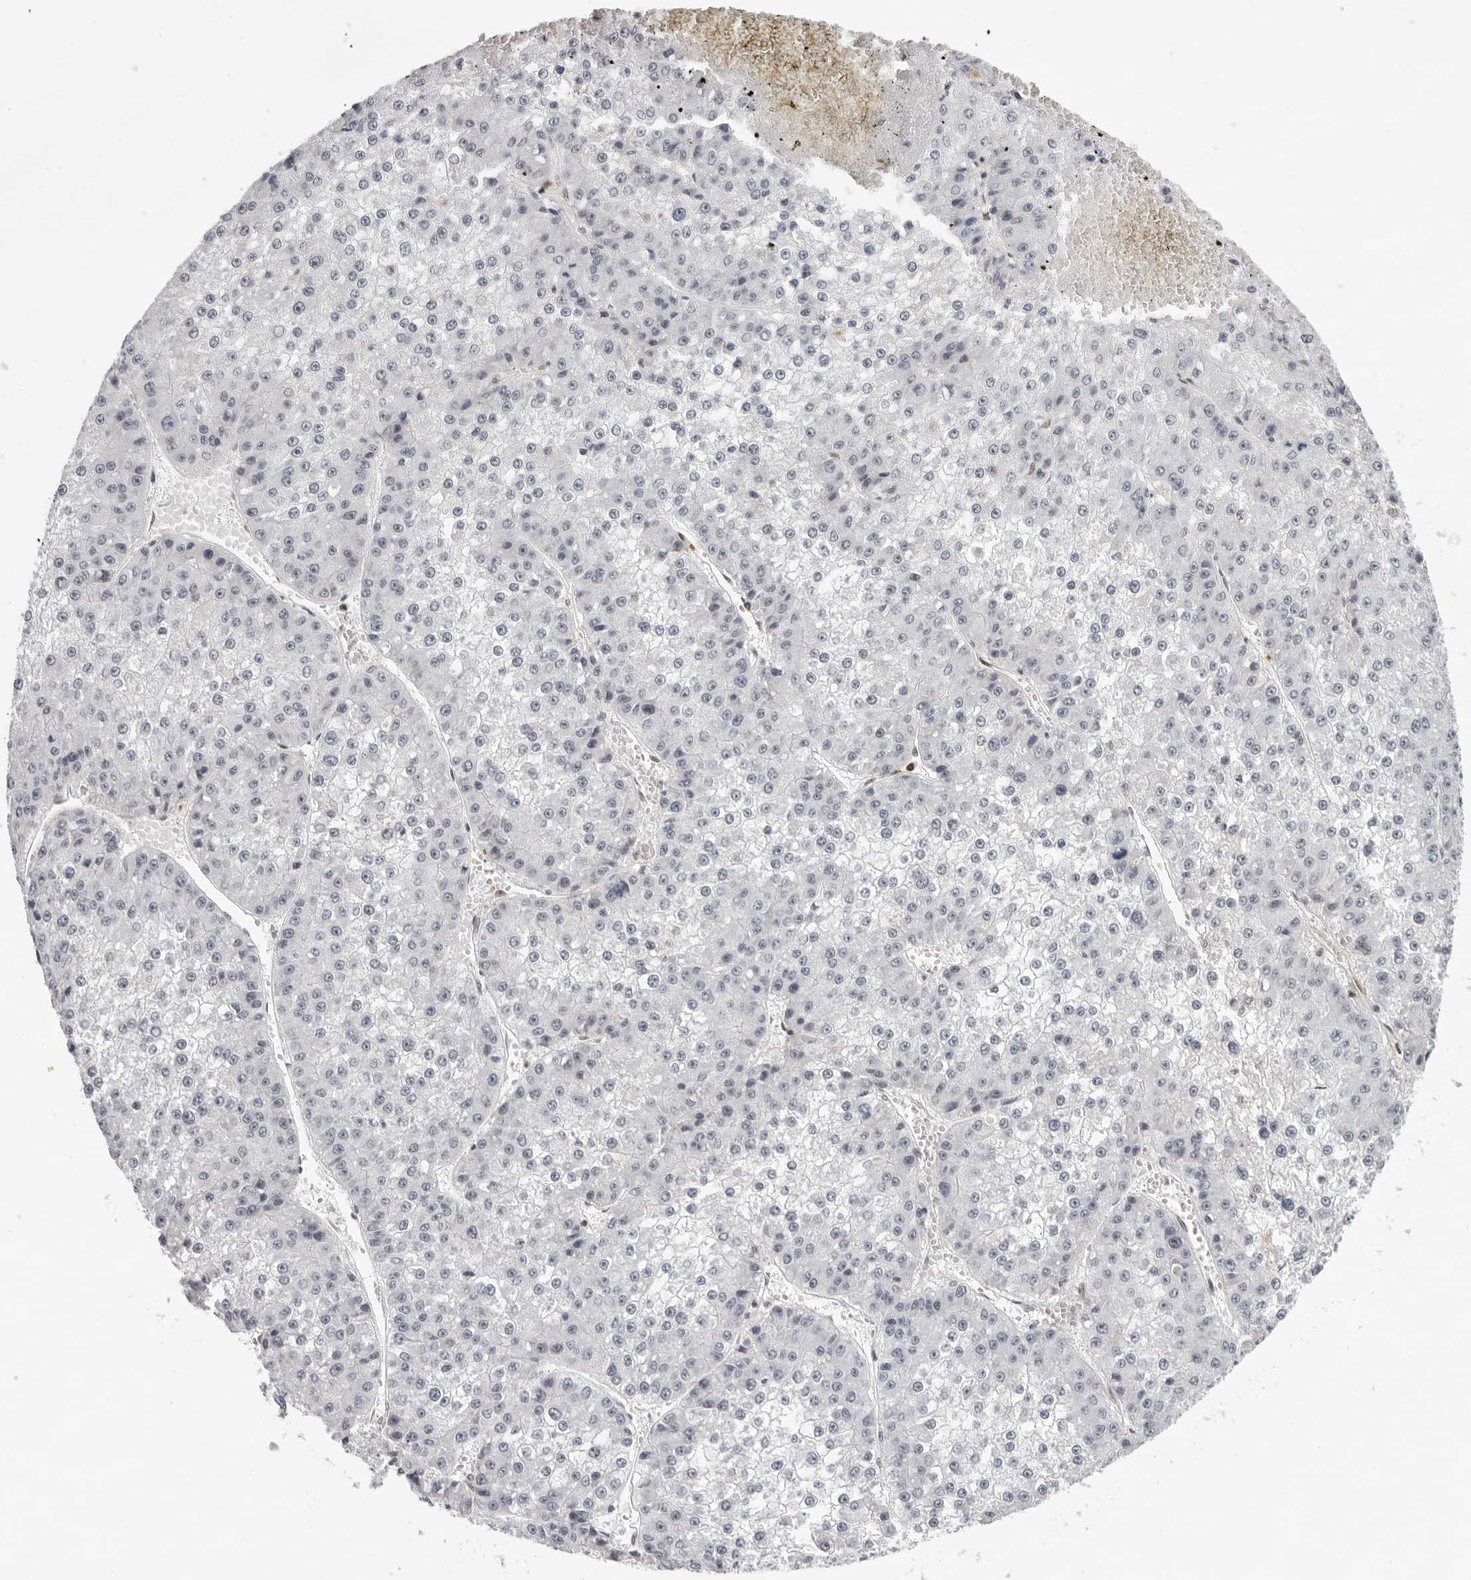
{"staining": {"intensity": "negative", "quantity": "none", "location": "none"}, "tissue": "liver cancer", "cell_type": "Tumor cells", "image_type": "cancer", "snomed": [{"axis": "morphology", "description": "Carcinoma, Hepatocellular, NOS"}, {"axis": "topography", "description": "Liver"}], "caption": "DAB (3,3'-diaminobenzidine) immunohistochemical staining of hepatocellular carcinoma (liver) displays no significant staining in tumor cells. (DAB (3,3'-diaminobenzidine) immunohistochemistry (IHC) visualized using brightfield microscopy, high magnification).", "gene": "OGG1", "patient": {"sex": "female", "age": 73}}